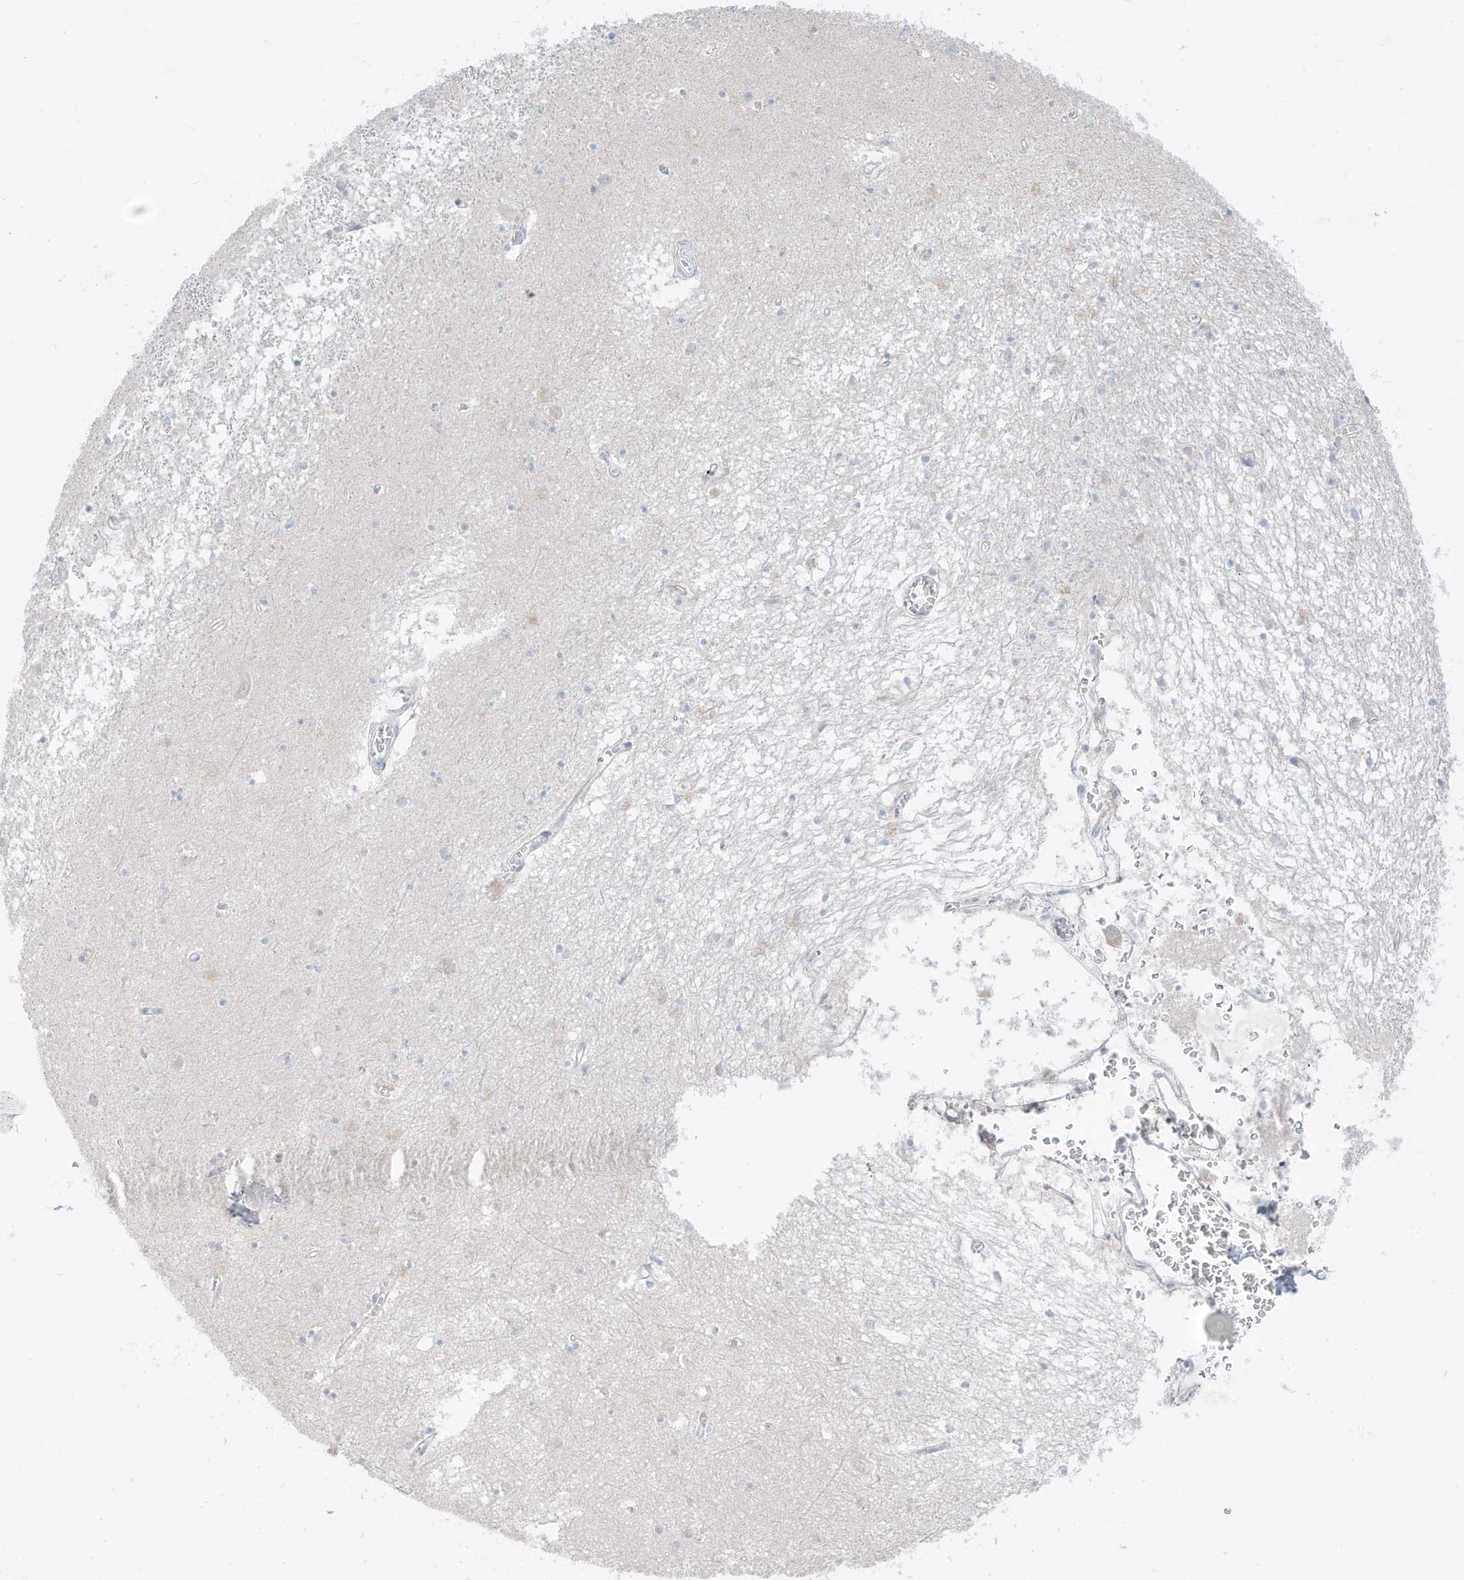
{"staining": {"intensity": "negative", "quantity": "none", "location": "none"}, "tissue": "hippocampus", "cell_type": "Glial cells", "image_type": "normal", "snomed": [{"axis": "morphology", "description": "Normal tissue, NOS"}, {"axis": "topography", "description": "Hippocampus"}], "caption": "Immunohistochemical staining of unremarkable hippocampus exhibits no significant expression in glial cells.", "gene": "OGT", "patient": {"sex": "male", "age": 70}}